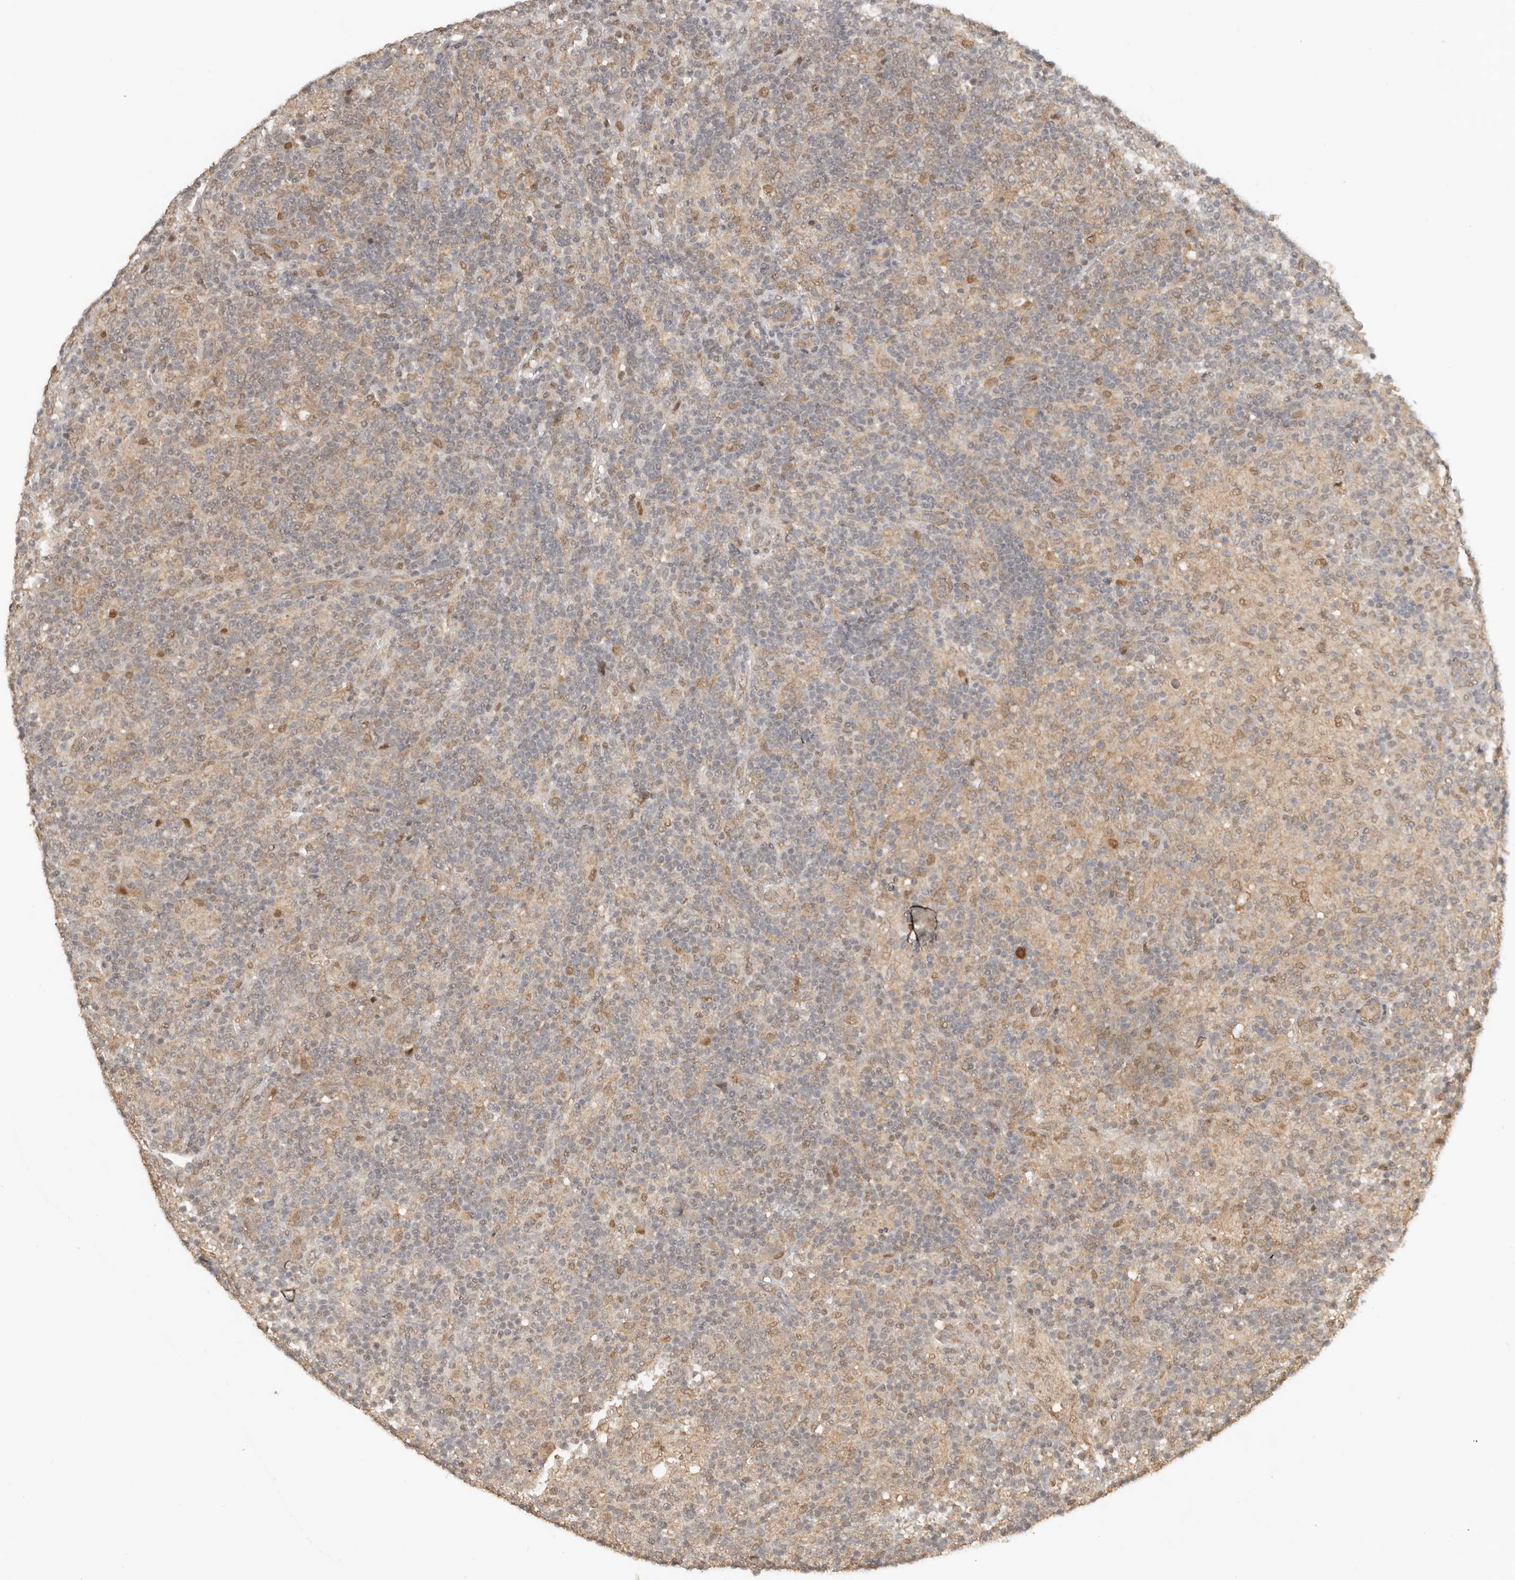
{"staining": {"intensity": "moderate", "quantity": "25%-75%", "location": "cytoplasmic/membranous"}, "tissue": "lymphoma", "cell_type": "Tumor cells", "image_type": "cancer", "snomed": [{"axis": "morphology", "description": "Hodgkin's disease, NOS"}, {"axis": "topography", "description": "Lymph node"}], "caption": "Protein staining exhibits moderate cytoplasmic/membranous expression in about 25%-75% of tumor cells in Hodgkin's disease.", "gene": "SEC14L1", "patient": {"sex": "male", "age": 70}}